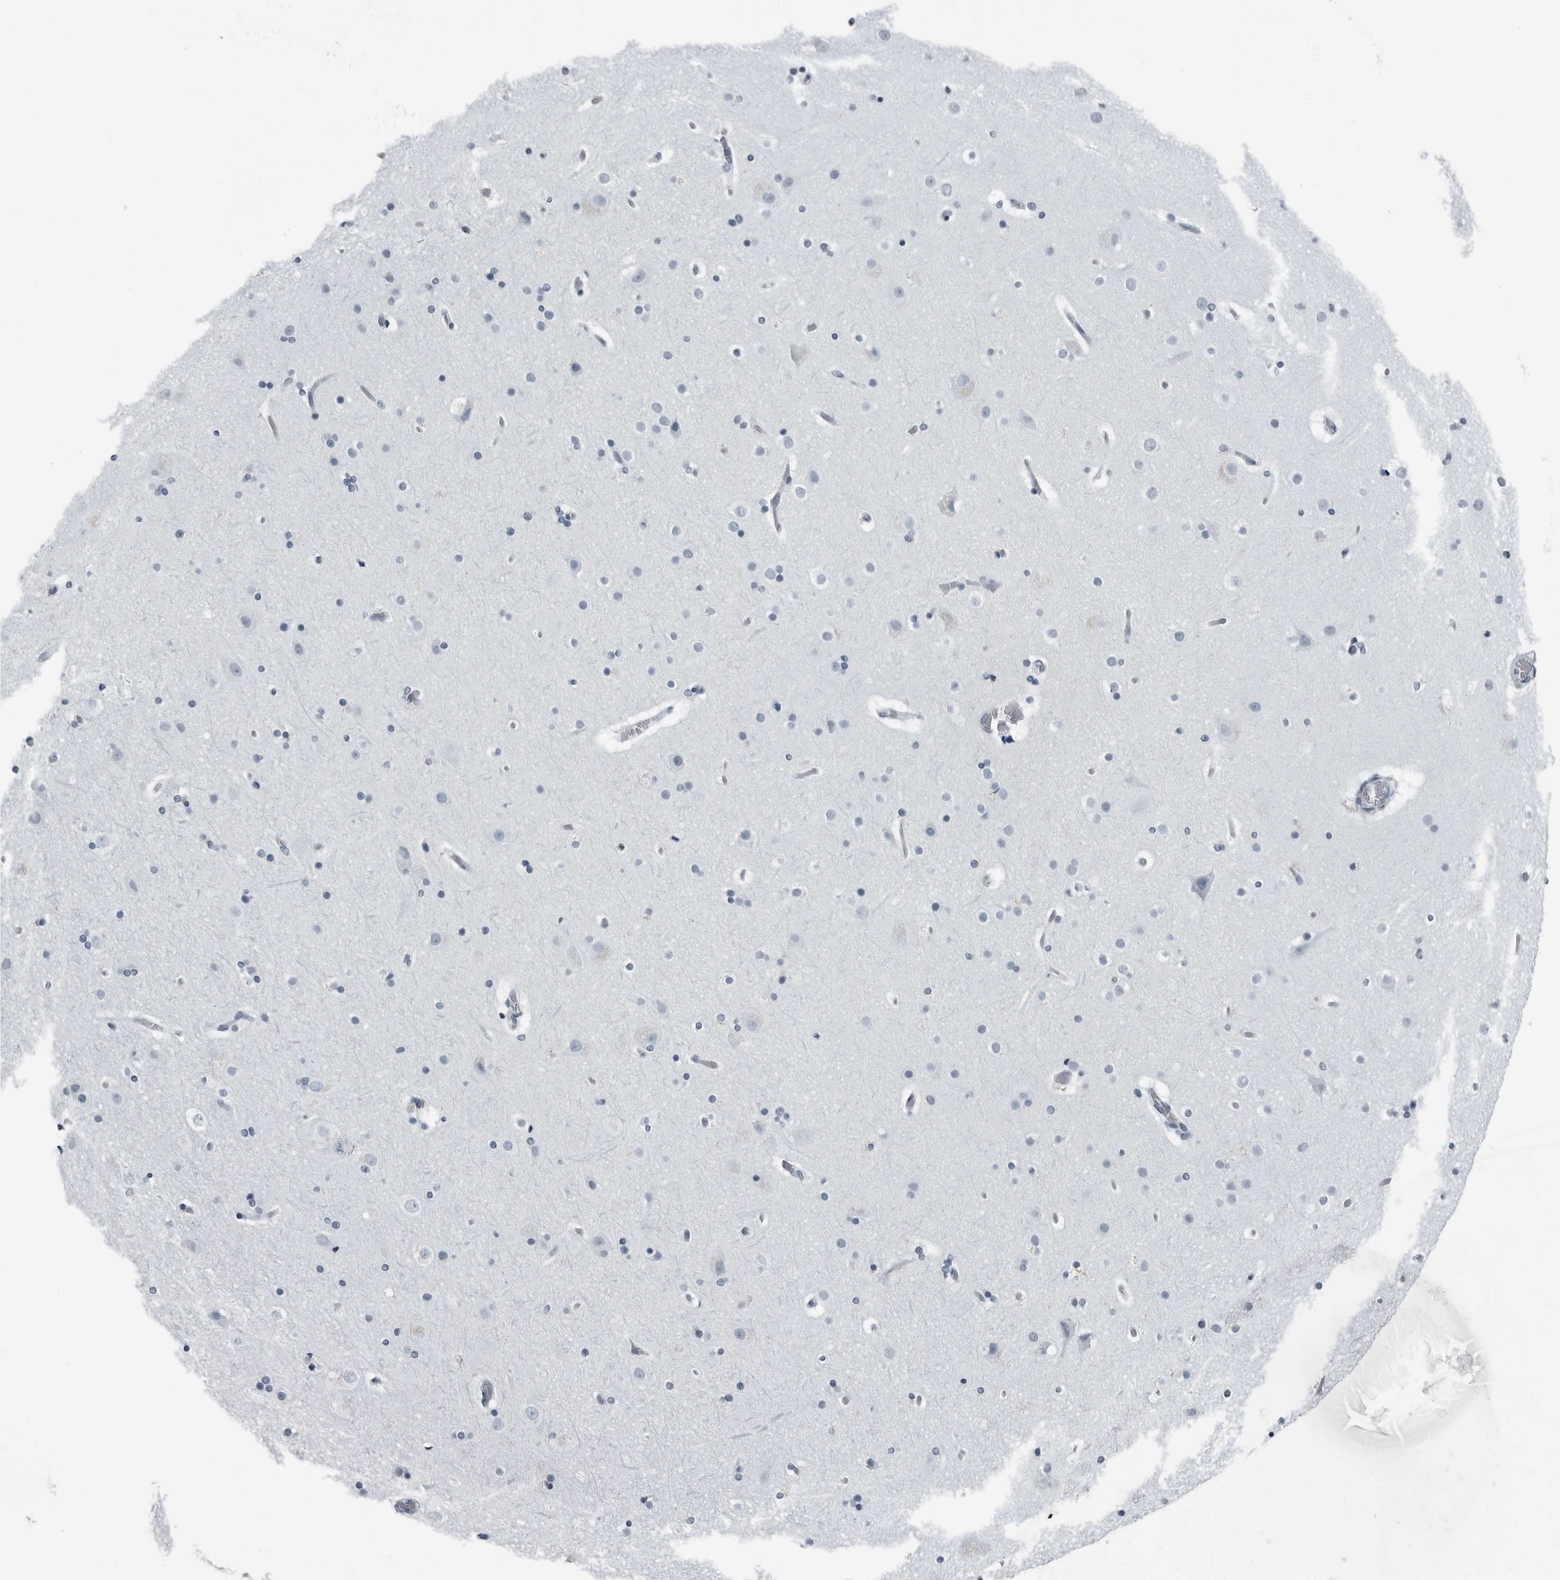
{"staining": {"intensity": "negative", "quantity": "none", "location": "none"}, "tissue": "cerebral cortex", "cell_type": "Endothelial cells", "image_type": "normal", "snomed": [{"axis": "morphology", "description": "Normal tissue, NOS"}, {"axis": "topography", "description": "Cerebral cortex"}], "caption": "Cerebral cortex was stained to show a protein in brown. There is no significant expression in endothelial cells. (Stains: DAB immunohistochemistry (IHC) with hematoxylin counter stain, Microscopy: brightfield microscopy at high magnification).", "gene": "PRSS1", "patient": {"sex": "male", "age": 57}}